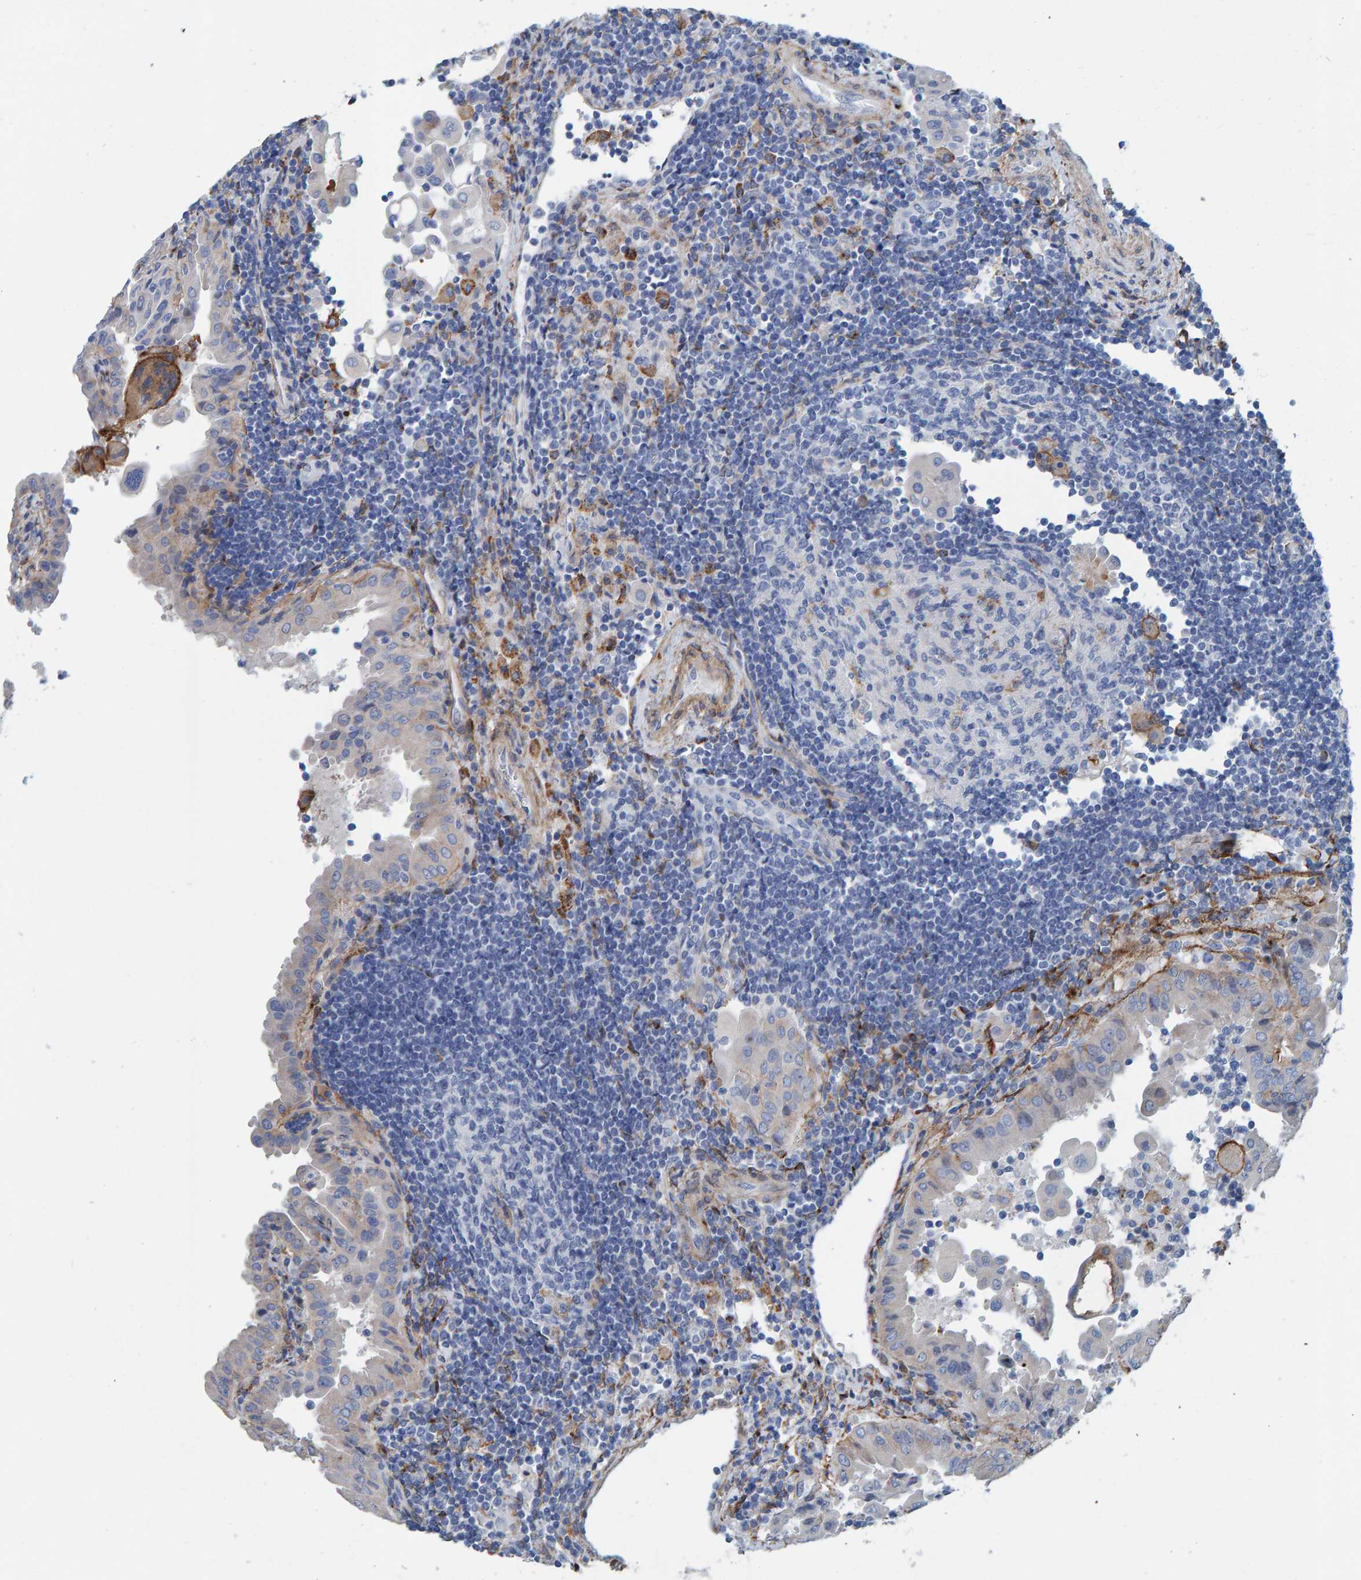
{"staining": {"intensity": "negative", "quantity": "none", "location": "none"}, "tissue": "thyroid cancer", "cell_type": "Tumor cells", "image_type": "cancer", "snomed": [{"axis": "morphology", "description": "Papillary adenocarcinoma, NOS"}, {"axis": "topography", "description": "Thyroid gland"}], "caption": "Photomicrograph shows no significant protein expression in tumor cells of thyroid cancer.", "gene": "LRP1", "patient": {"sex": "male", "age": 33}}